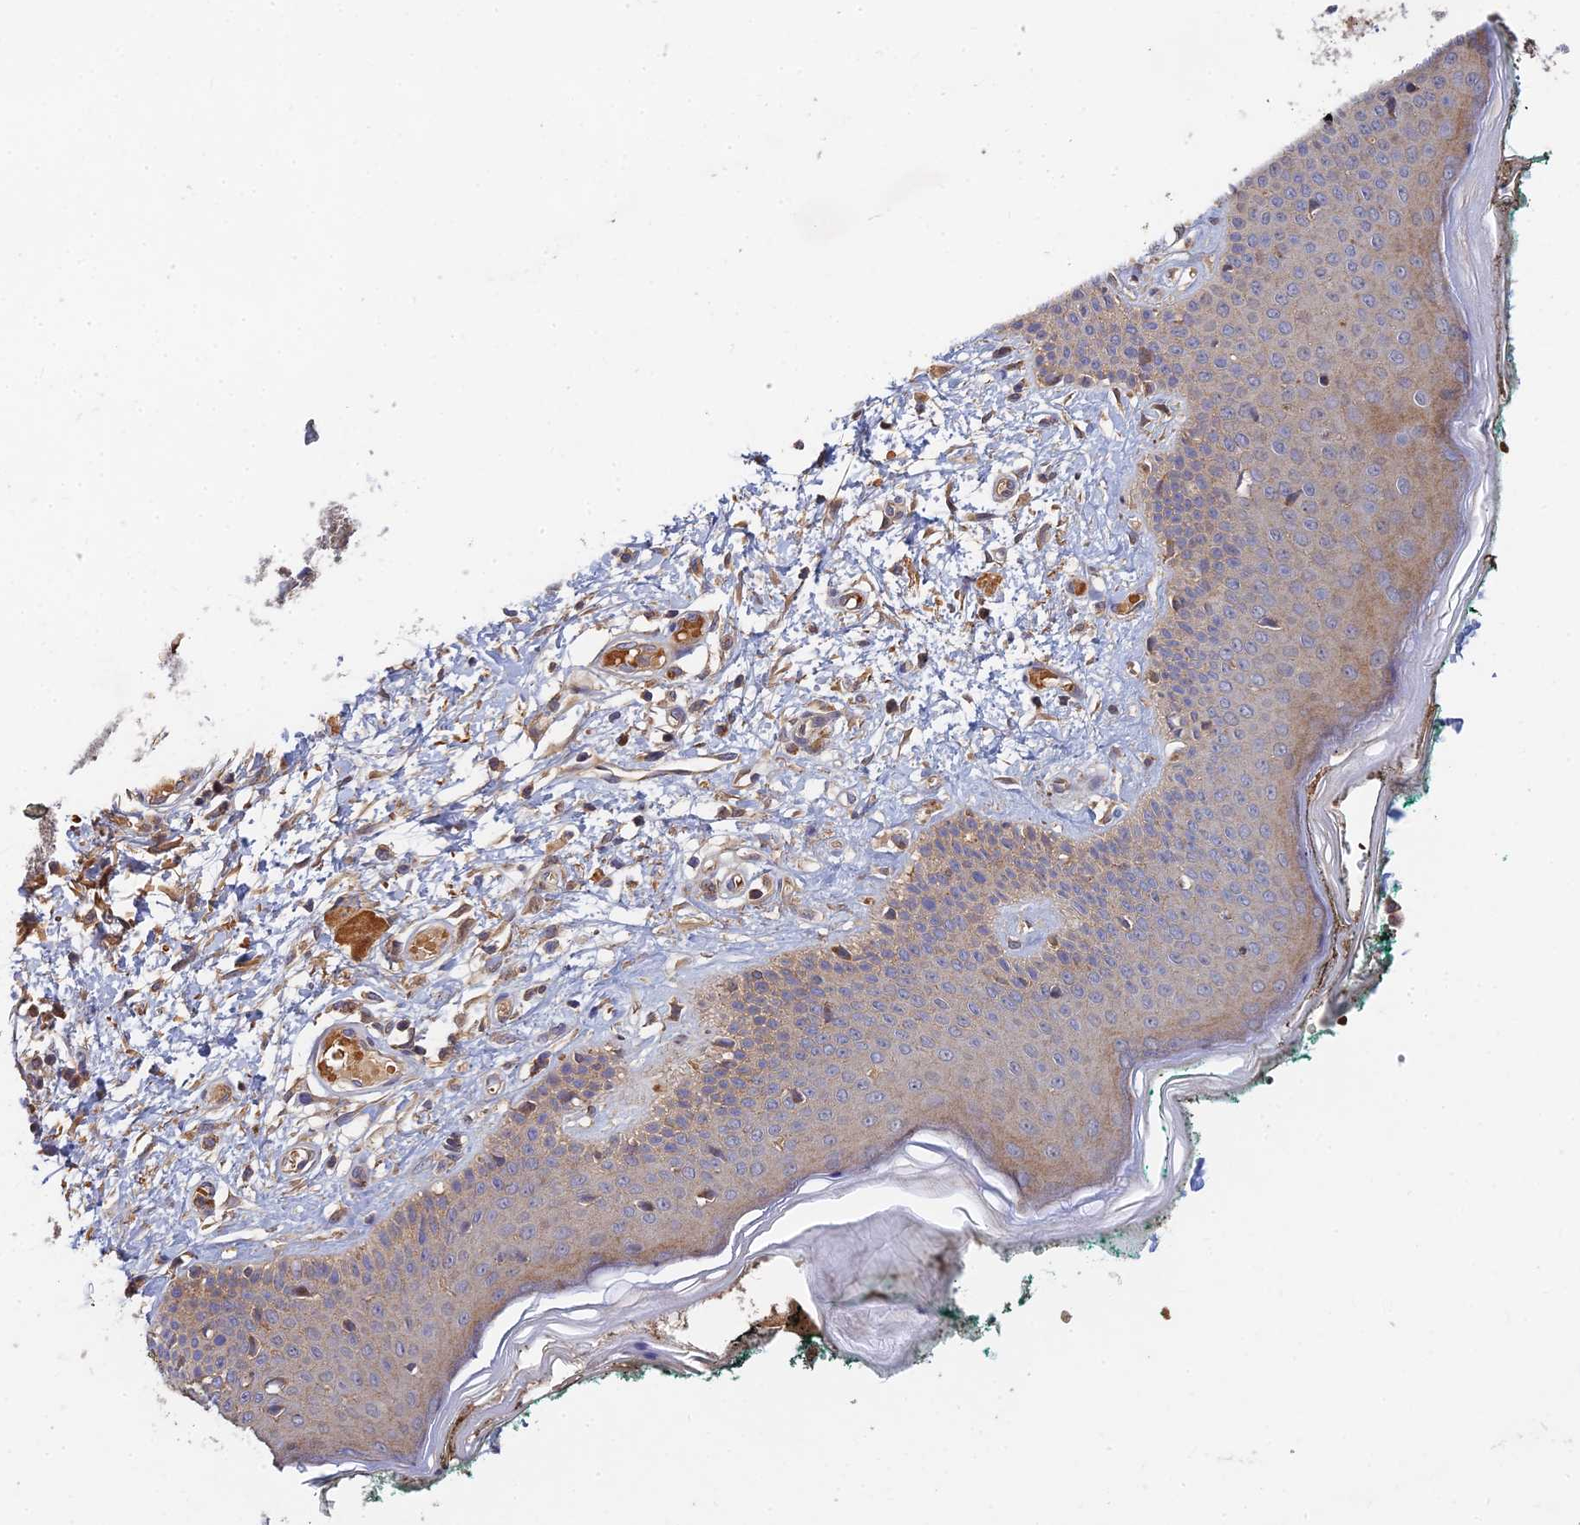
{"staining": {"intensity": "moderate", "quantity": ">75%", "location": "cytoplasmic/membranous"}, "tissue": "skin", "cell_type": "Fibroblasts", "image_type": "normal", "snomed": [{"axis": "morphology", "description": "Normal tissue, NOS"}, {"axis": "morphology", "description": "Malignant melanoma, NOS"}, {"axis": "topography", "description": "Skin"}], "caption": "Protein expression by IHC displays moderate cytoplasmic/membranous staining in approximately >75% of fibroblasts in normal skin.", "gene": "FAM151B", "patient": {"sex": "male", "age": 62}}